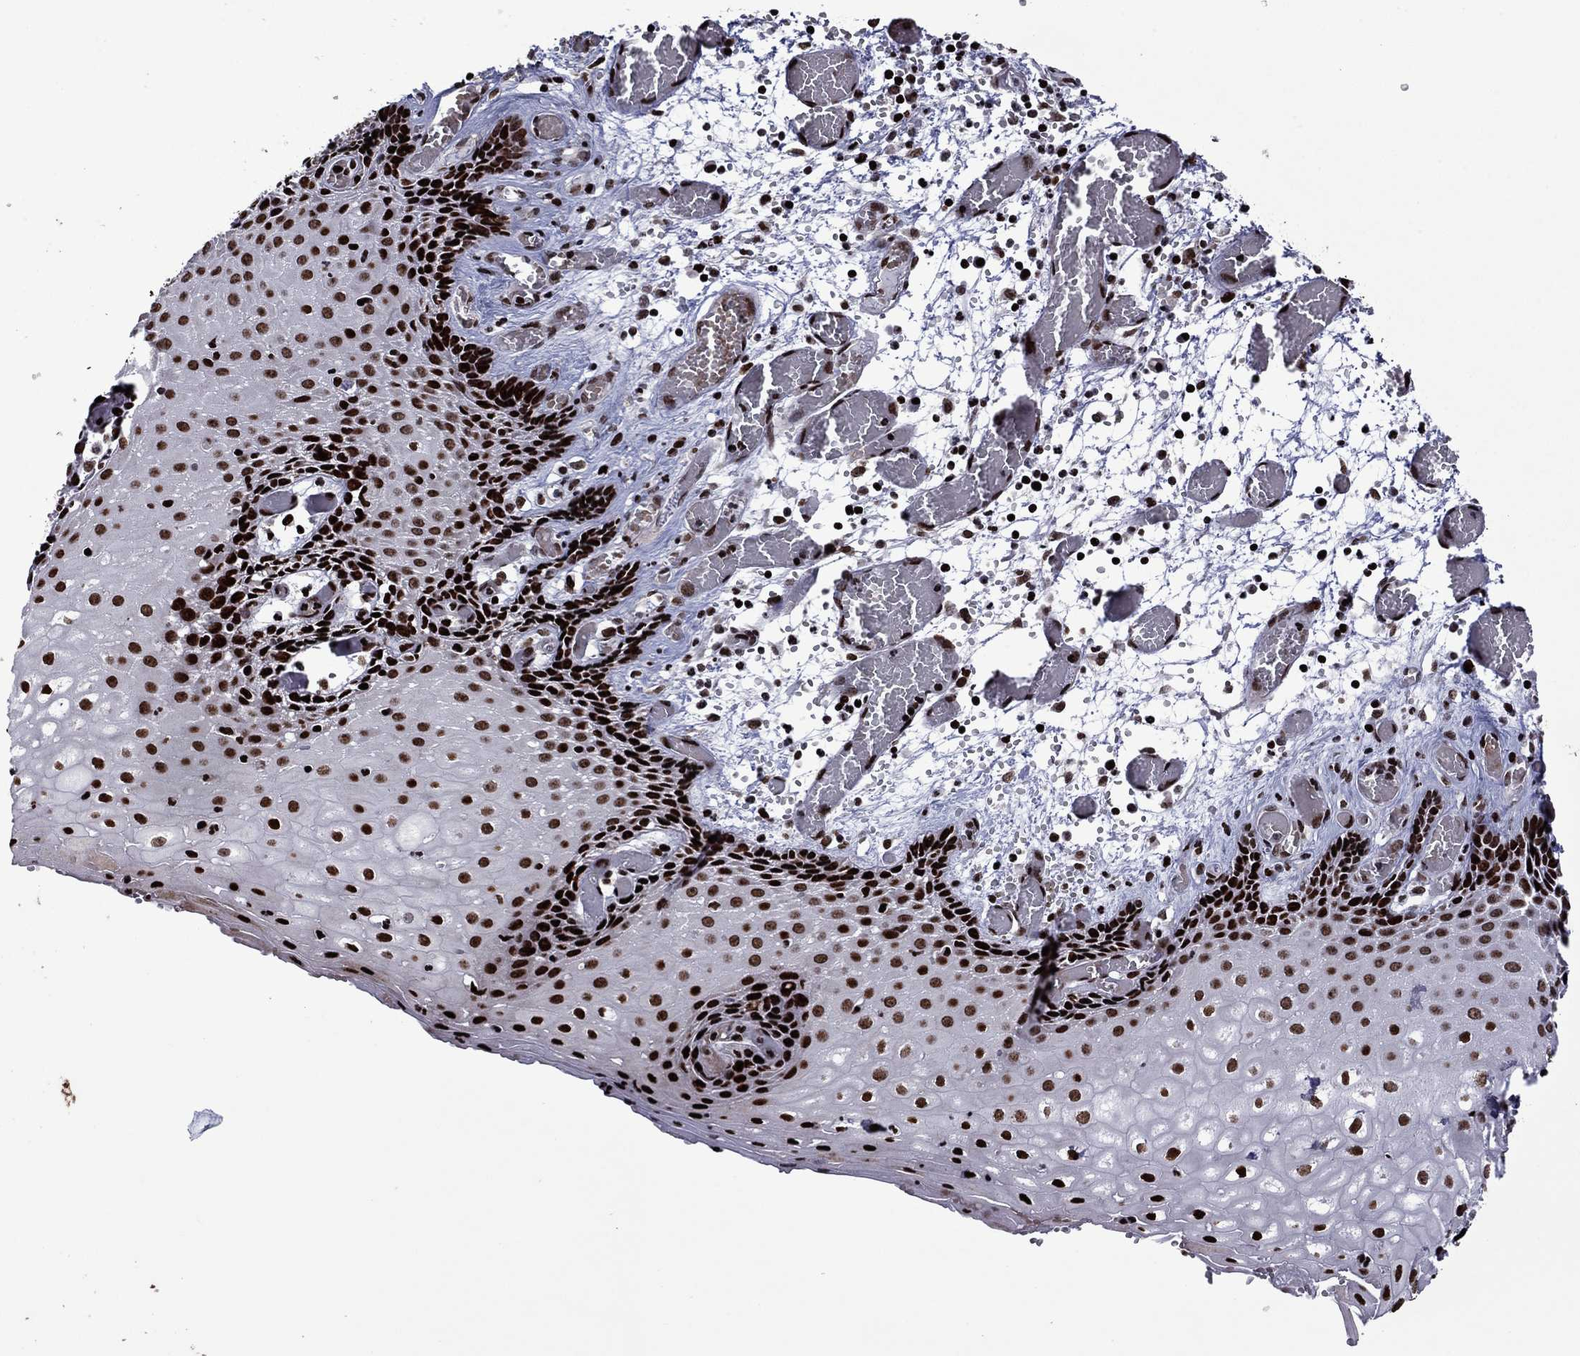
{"staining": {"intensity": "strong", "quantity": ">75%", "location": "nuclear"}, "tissue": "esophagus", "cell_type": "Squamous epithelial cells", "image_type": "normal", "snomed": [{"axis": "morphology", "description": "Normal tissue, NOS"}, {"axis": "topography", "description": "Esophagus"}], "caption": "Protein expression analysis of benign esophagus displays strong nuclear expression in approximately >75% of squamous epithelial cells. The protein is stained brown, and the nuclei are stained in blue (DAB IHC with brightfield microscopy, high magnification).", "gene": "LIMK1", "patient": {"sex": "male", "age": 58}}